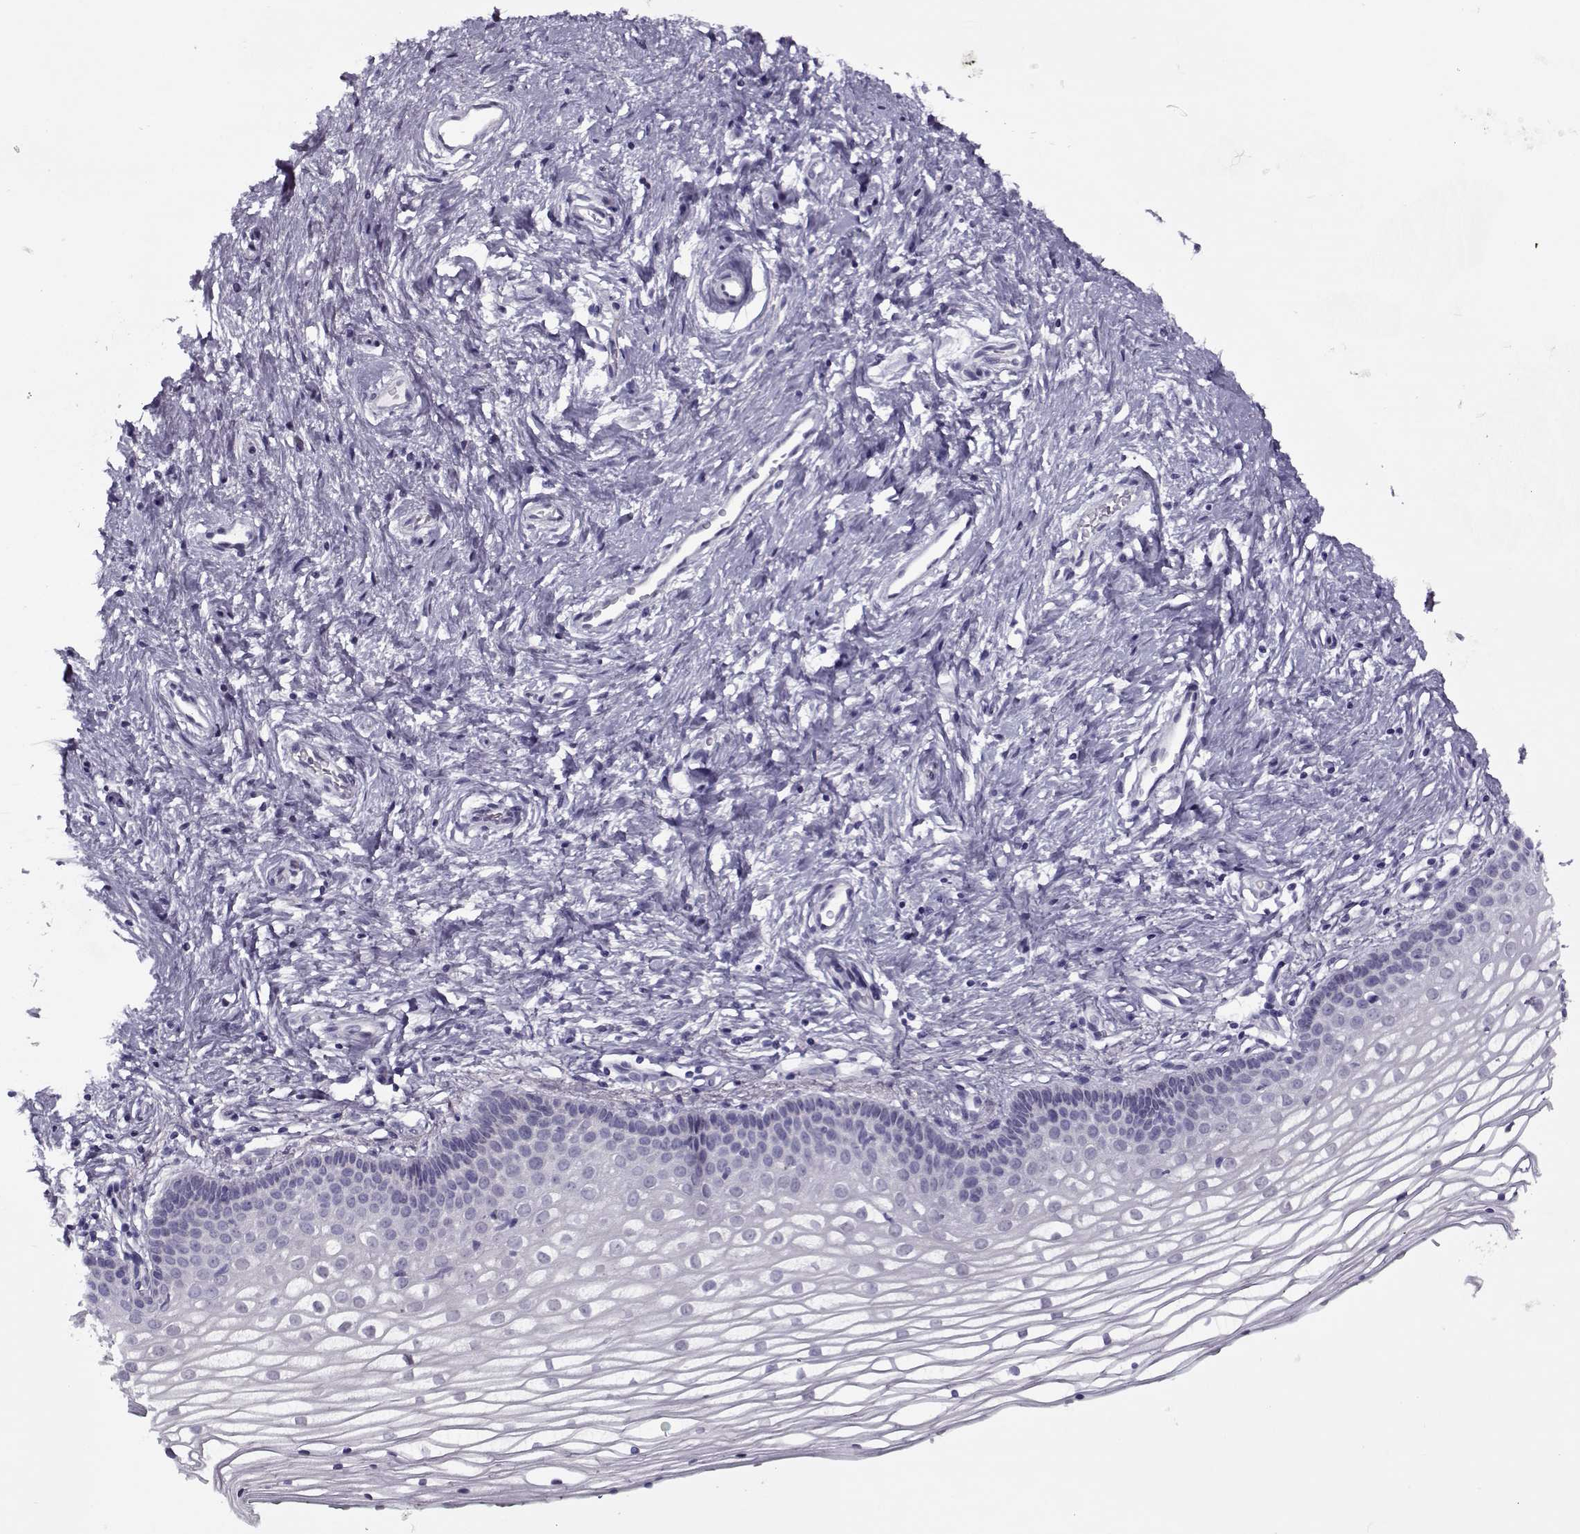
{"staining": {"intensity": "negative", "quantity": "none", "location": "none"}, "tissue": "vagina", "cell_type": "Squamous epithelial cells", "image_type": "normal", "snomed": [{"axis": "morphology", "description": "Normal tissue, NOS"}, {"axis": "topography", "description": "Vagina"}], "caption": "IHC micrograph of normal human vagina stained for a protein (brown), which displays no positivity in squamous epithelial cells. (Immunohistochemistry, brightfield microscopy, high magnification).", "gene": "CIBAR1", "patient": {"sex": "female", "age": 36}}